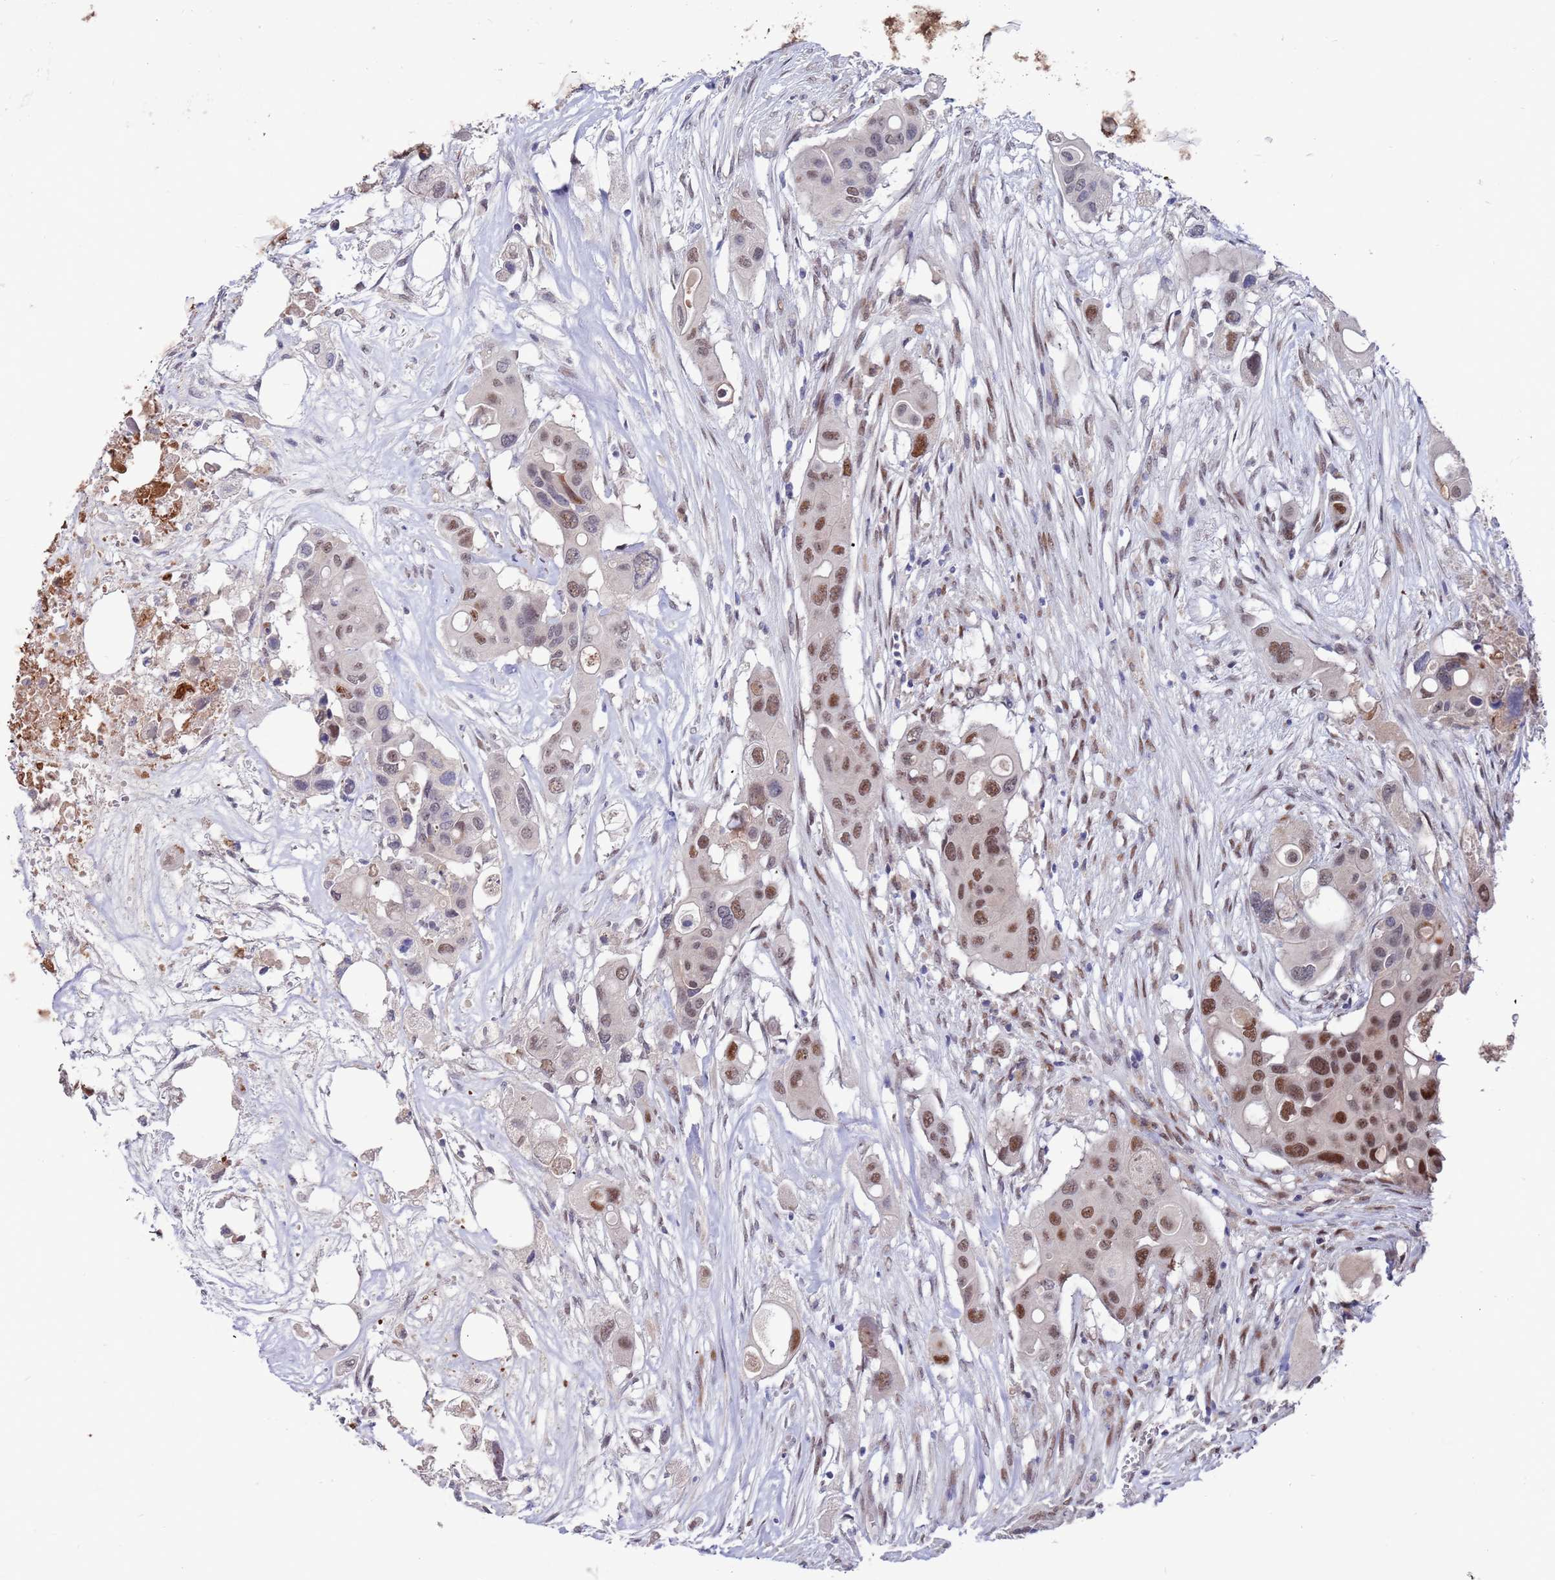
{"staining": {"intensity": "moderate", "quantity": "25%-75%", "location": "nuclear"}, "tissue": "colorectal cancer", "cell_type": "Tumor cells", "image_type": "cancer", "snomed": [{"axis": "morphology", "description": "Adenocarcinoma, NOS"}, {"axis": "topography", "description": "Colon"}], "caption": "The photomicrograph demonstrates staining of colorectal cancer (adenocarcinoma), revealing moderate nuclear protein staining (brown color) within tumor cells.", "gene": "FBXO27", "patient": {"sex": "male", "age": 77}}